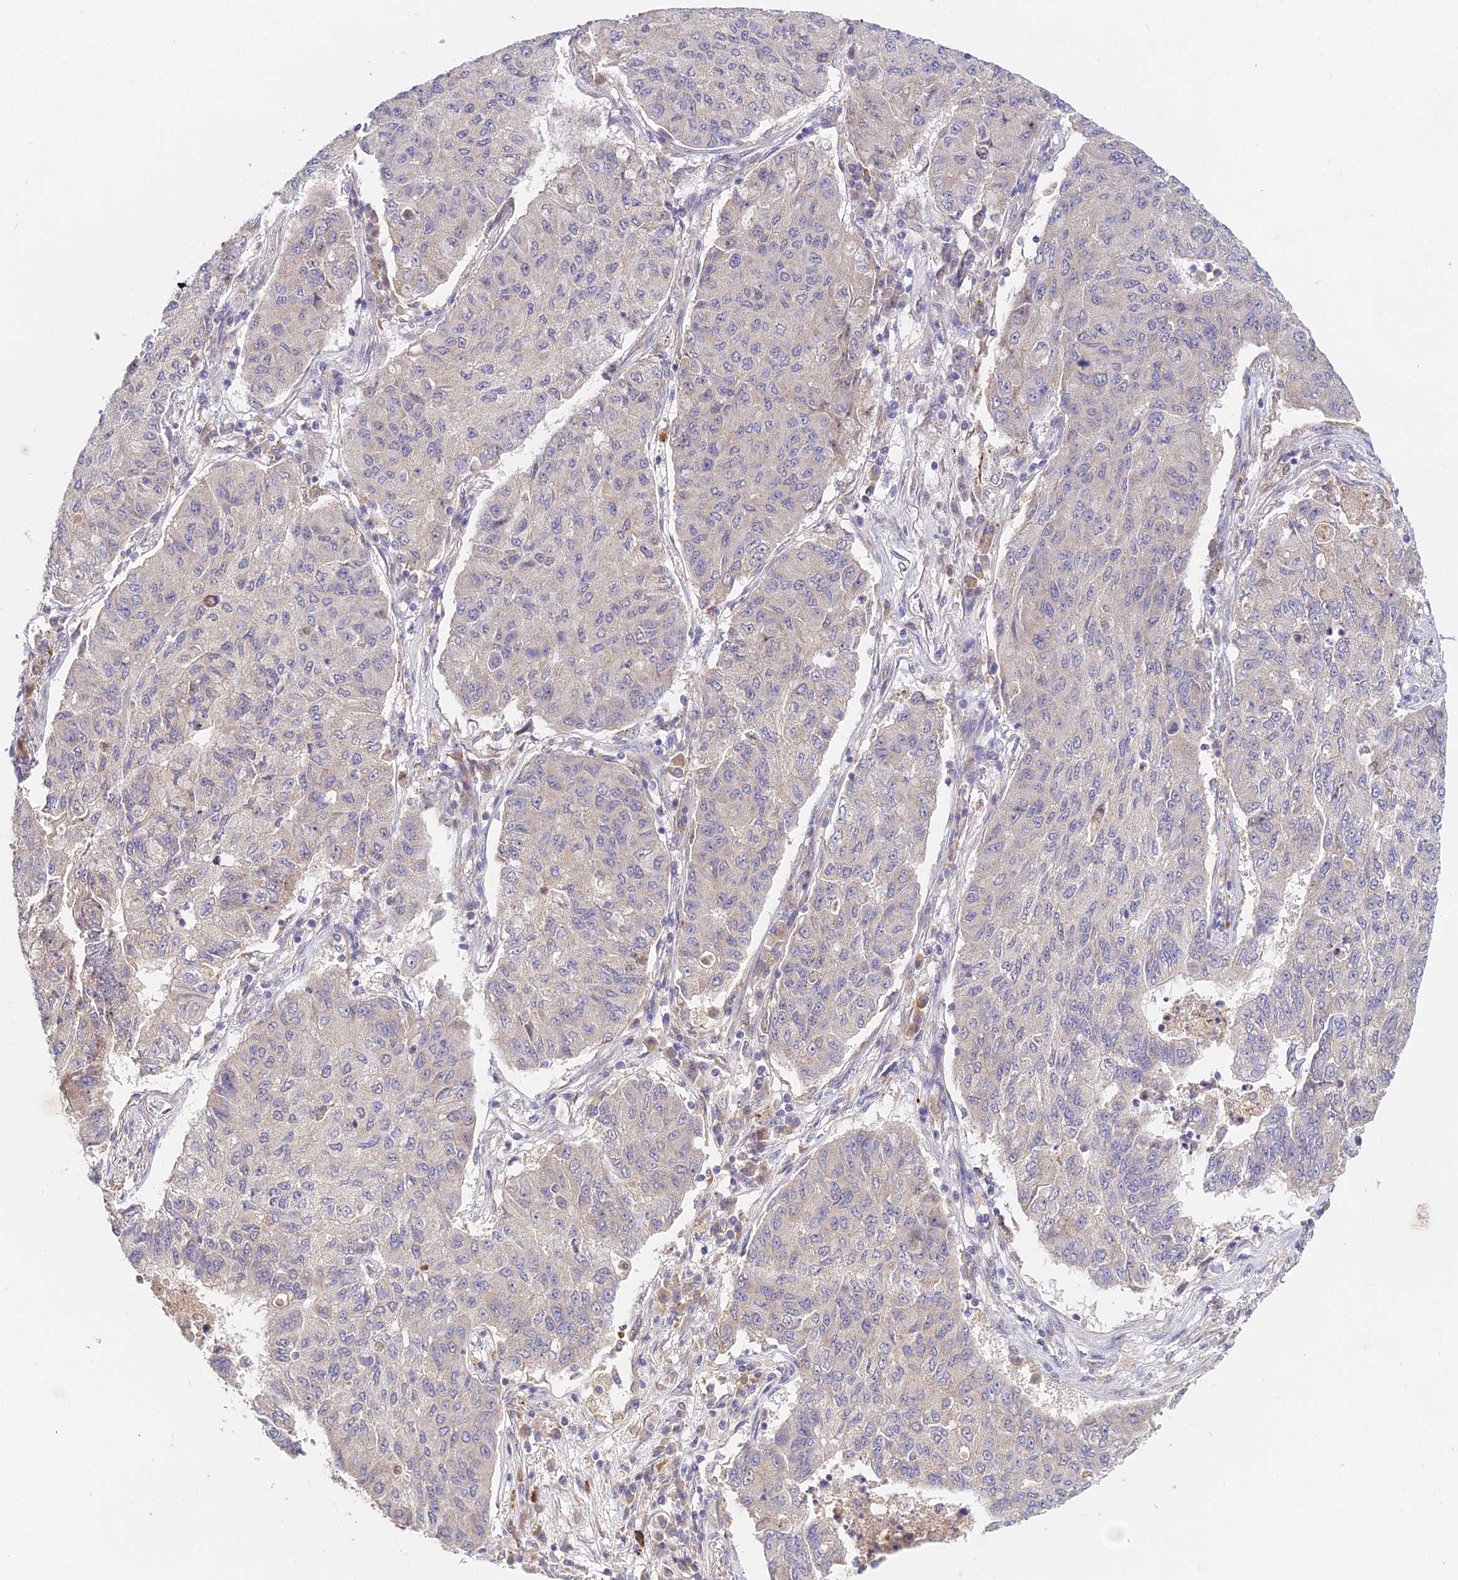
{"staining": {"intensity": "weak", "quantity": "25%-75%", "location": "cytoplasmic/membranous"}, "tissue": "lung cancer", "cell_type": "Tumor cells", "image_type": "cancer", "snomed": [{"axis": "morphology", "description": "Squamous cell carcinoma, NOS"}, {"axis": "topography", "description": "Lung"}], "caption": "DAB immunohistochemical staining of human lung cancer (squamous cell carcinoma) demonstrates weak cytoplasmic/membranous protein staining in about 25%-75% of tumor cells.", "gene": "WDR43", "patient": {"sex": "male", "age": 74}}